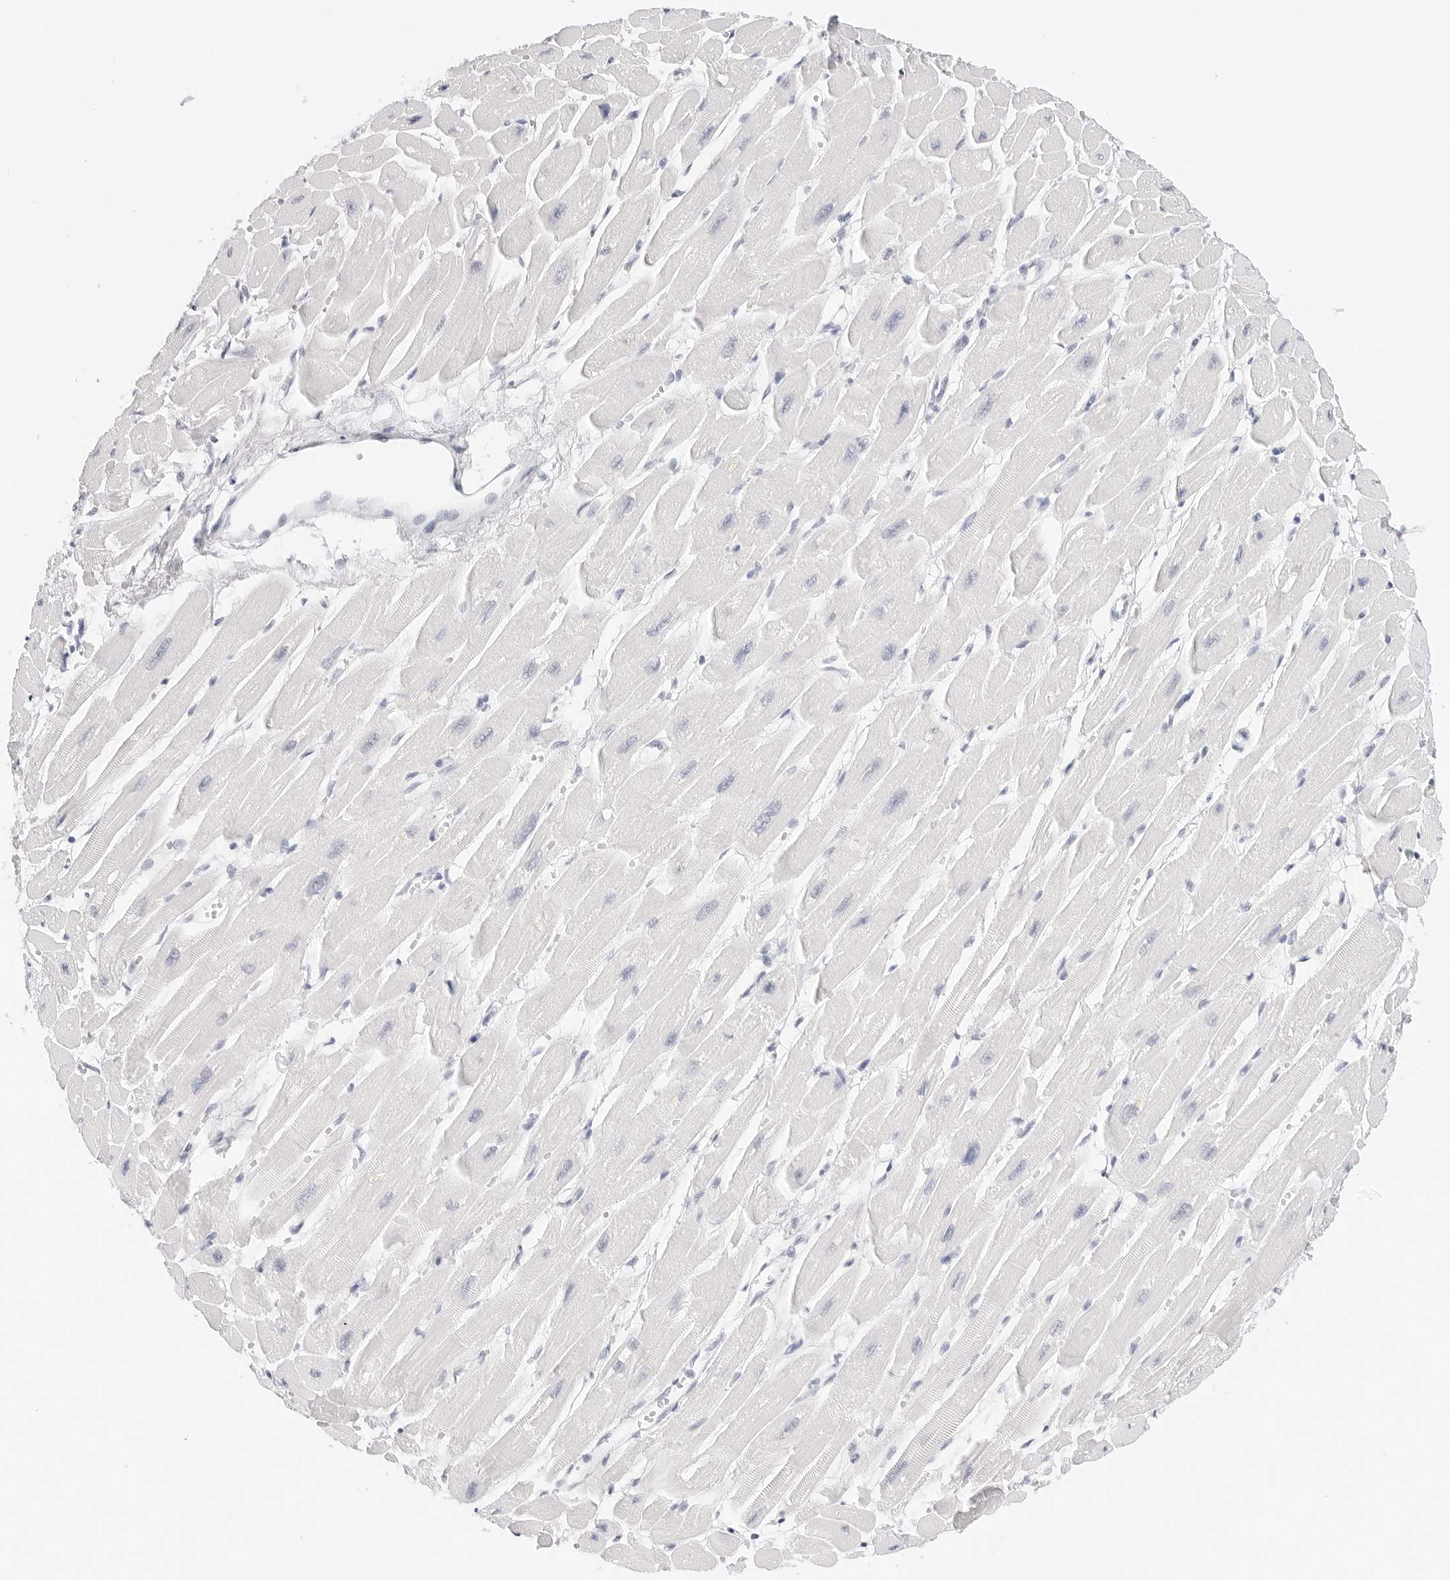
{"staining": {"intensity": "negative", "quantity": "none", "location": "none"}, "tissue": "heart muscle", "cell_type": "Cardiomyocytes", "image_type": "normal", "snomed": [{"axis": "morphology", "description": "Normal tissue, NOS"}, {"axis": "topography", "description": "Heart"}], "caption": "This is a image of IHC staining of normal heart muscle, which shows no positivity in cardiomyocytes.", "gene": "TFF2", "patient": {"sex": "female", "age": 54}}